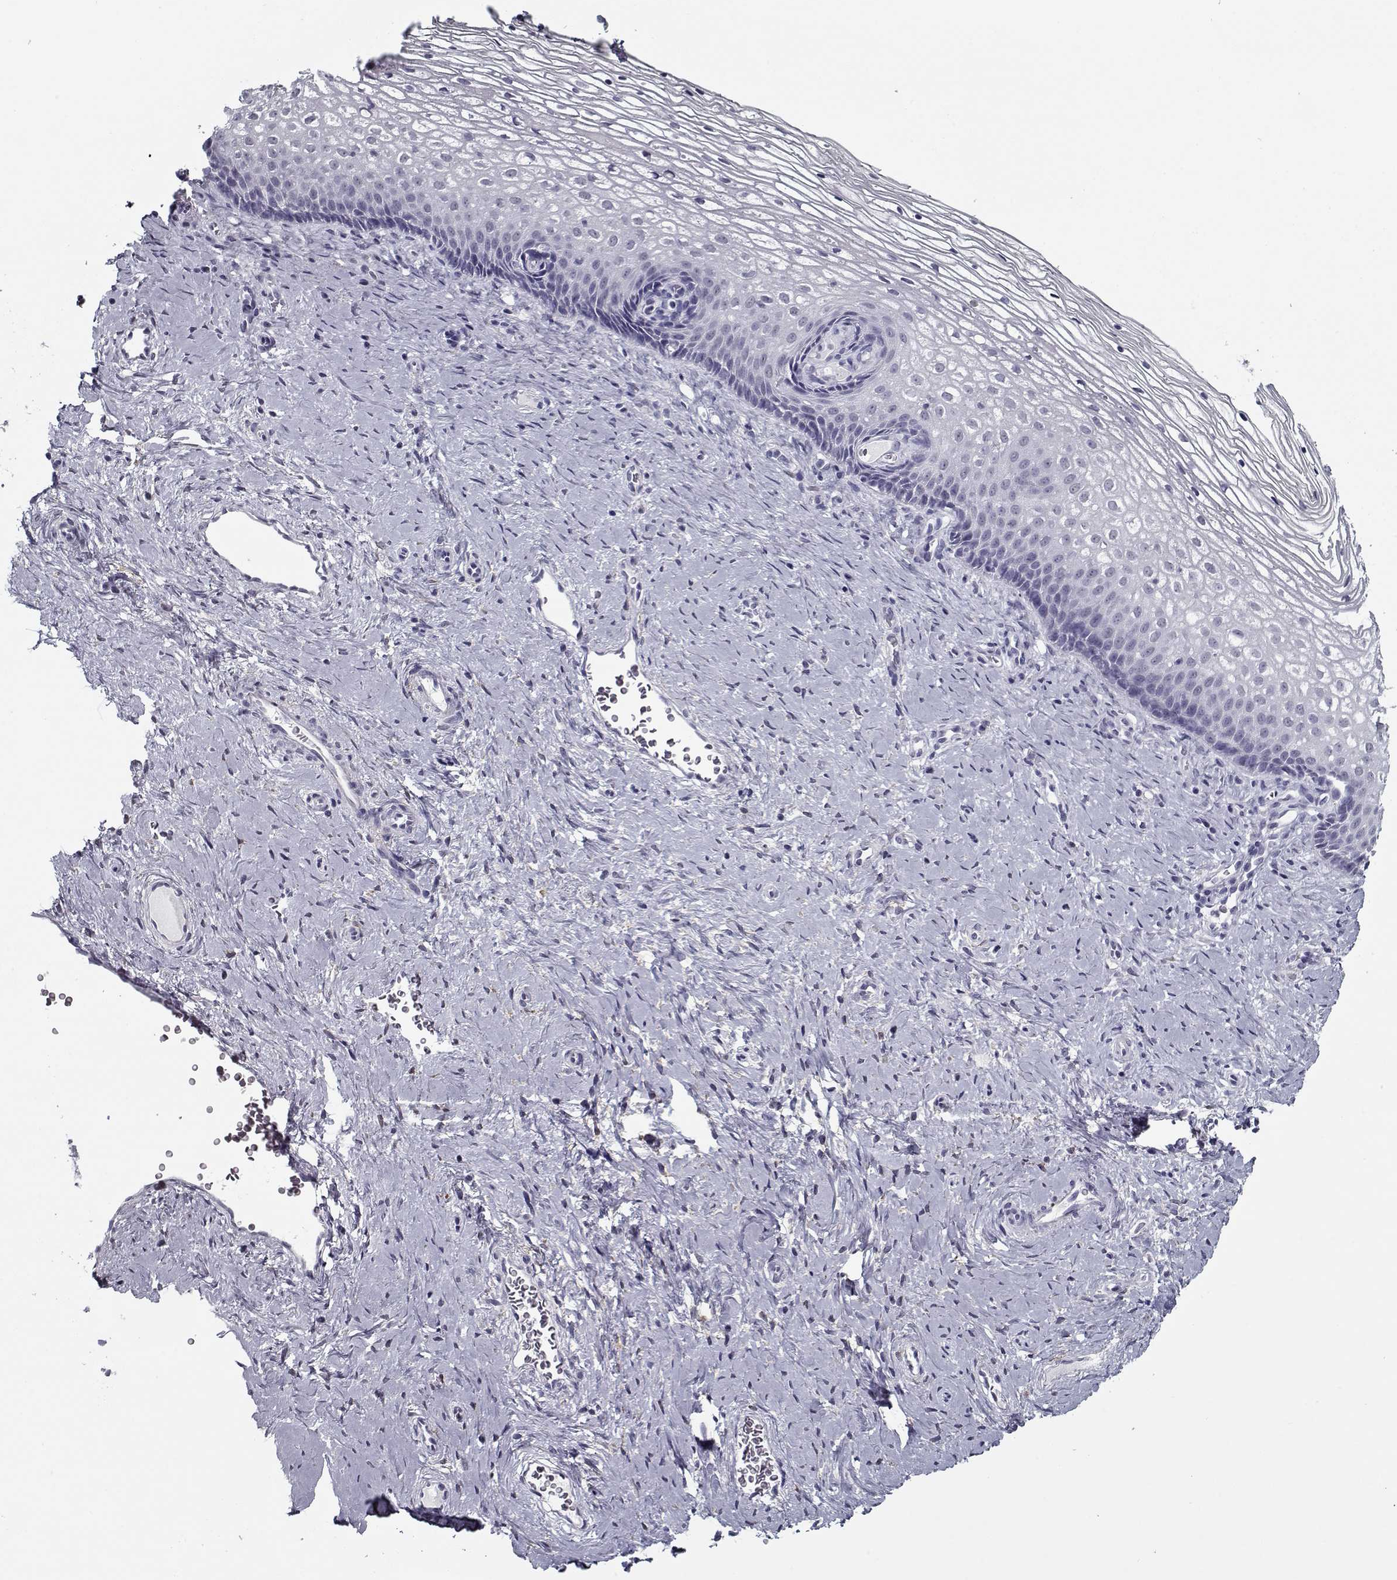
{"staining": {"intensity": "negative", "quantity": "none", "location": "none"}, "tissue": "cervix", "cell_type": "Squamous epithelial cells", "image_type": "normal", "snomed": [{"axis": "morphology", "description": "Normal tissue, NOS"}, {"axis": "topography", "description": "Cervix"}], "caption": "Protein analysis of normal cervix shows no significant staining in squamous epithelial cells.", "gene": "RNF32", "patient": {"sex": "female", "age": 34}}